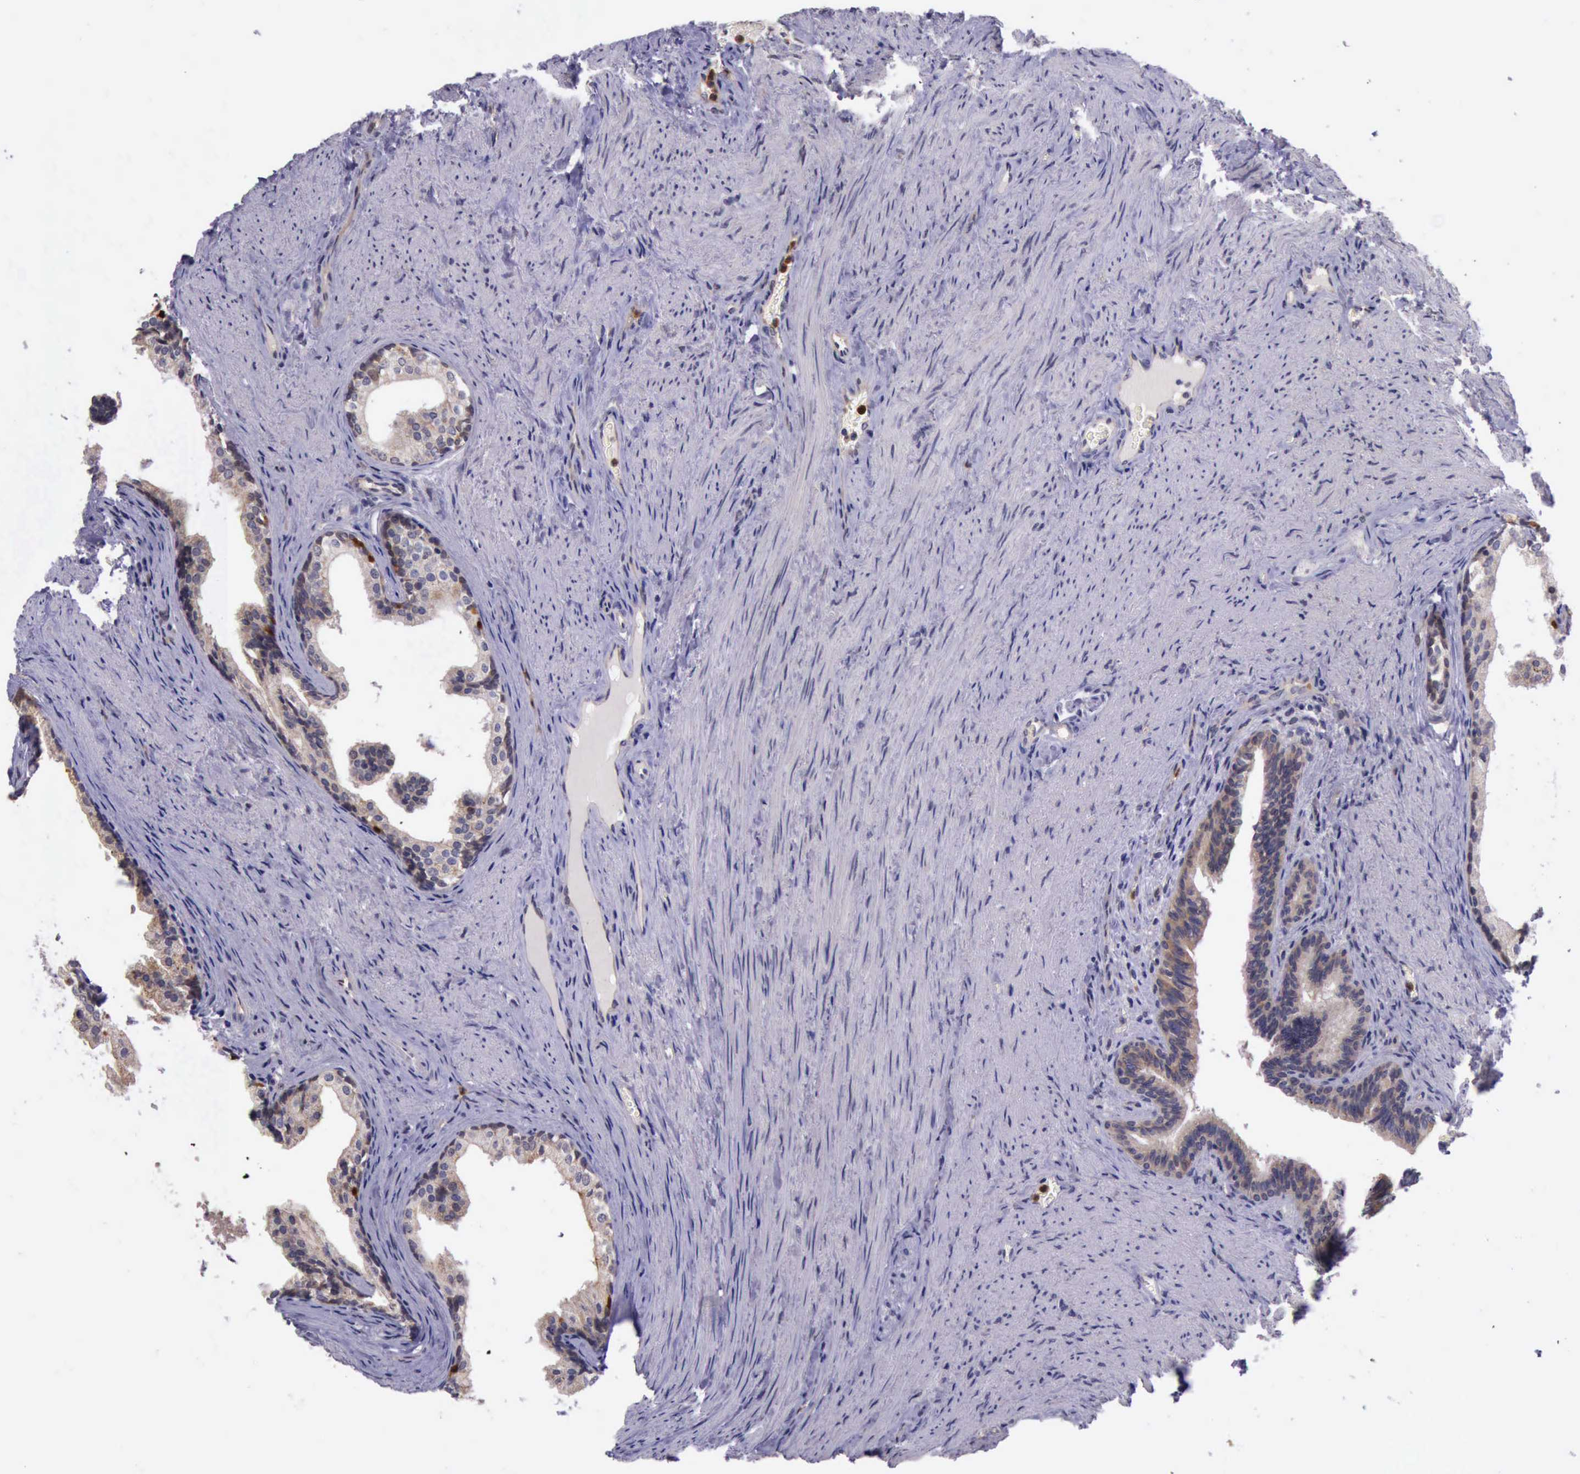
{"staining": {"intensity": "weak", "quantity": ">75%", "location": "cytoplasmic/membranous"}, "tissue": "prostate cancer", "cell_type": "Tumor cells", "image_type": "cancer", "snomed": [{"axis": "morphology", "description": "Adenocarcinoma, Medium grade"}, {"axis": "topography", "description": "Prostate"}], "caption": "Prostate medium-grade adenocarcinoma was stained to show a protein in brown. There is low levels of weak cytoplasmic/membranous positivity in about >75% of tumor cells. Nuclei are stained in blue.", "gene": "PLEK2", "patient": {"sex": "male", "age": 60}}